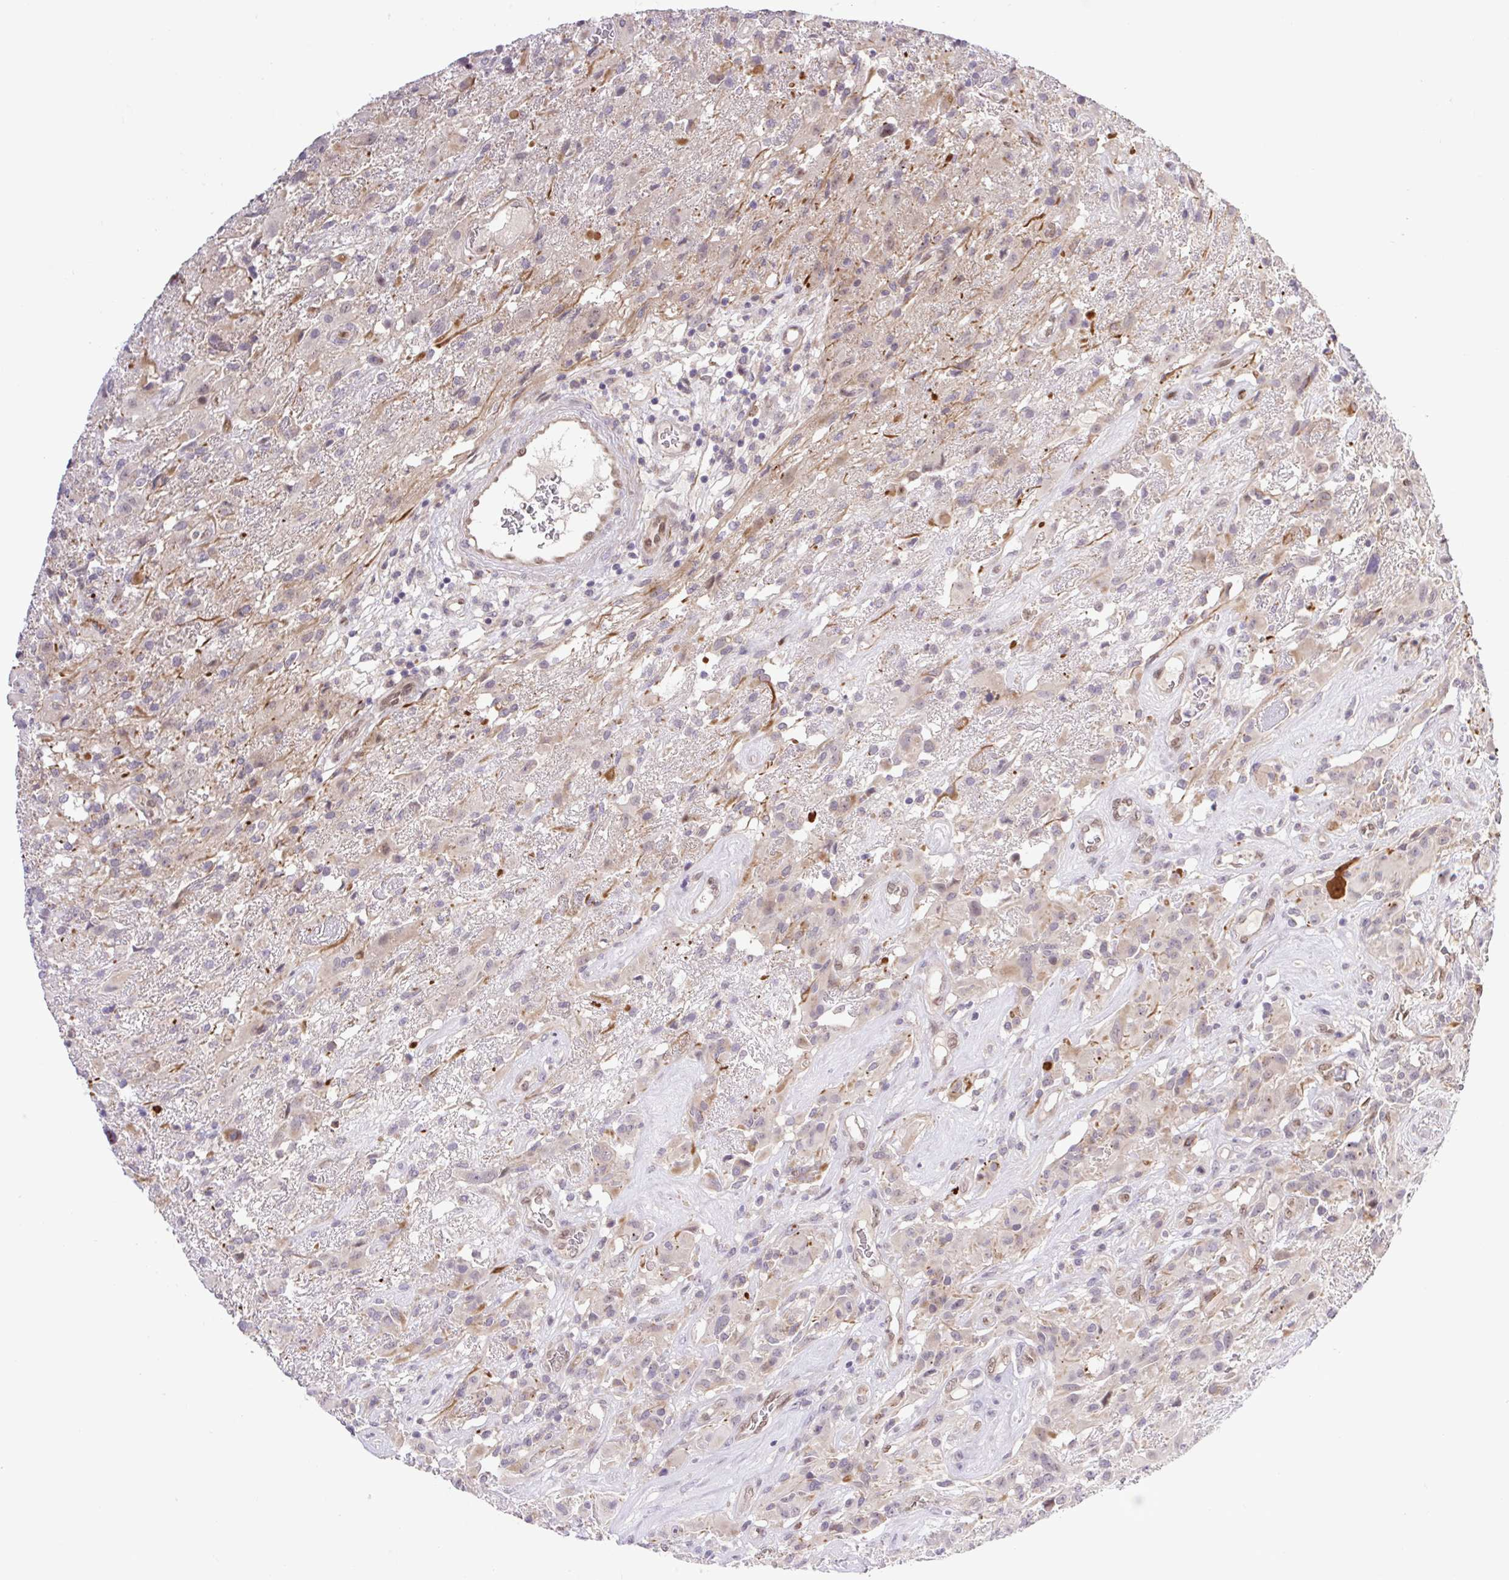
{"staining": {"intensity": "negative", "quantity": "none", "location": "none"}, "tissue": "glioma", "cell_type": "Tumor cells", "image_type": "cancer", "snomed": [{"axis": "morphology", "description": "Glioma, malignant, High grade"}, {"axis": "topography", "description": "Brain"}], "caption": "An immunohistochemistry (IHC) micrograph of glioma is shown. There is no staining in tumor cells of glioma.", "gene": "ERG", "patient": {"sex": "male", "age": 46}}